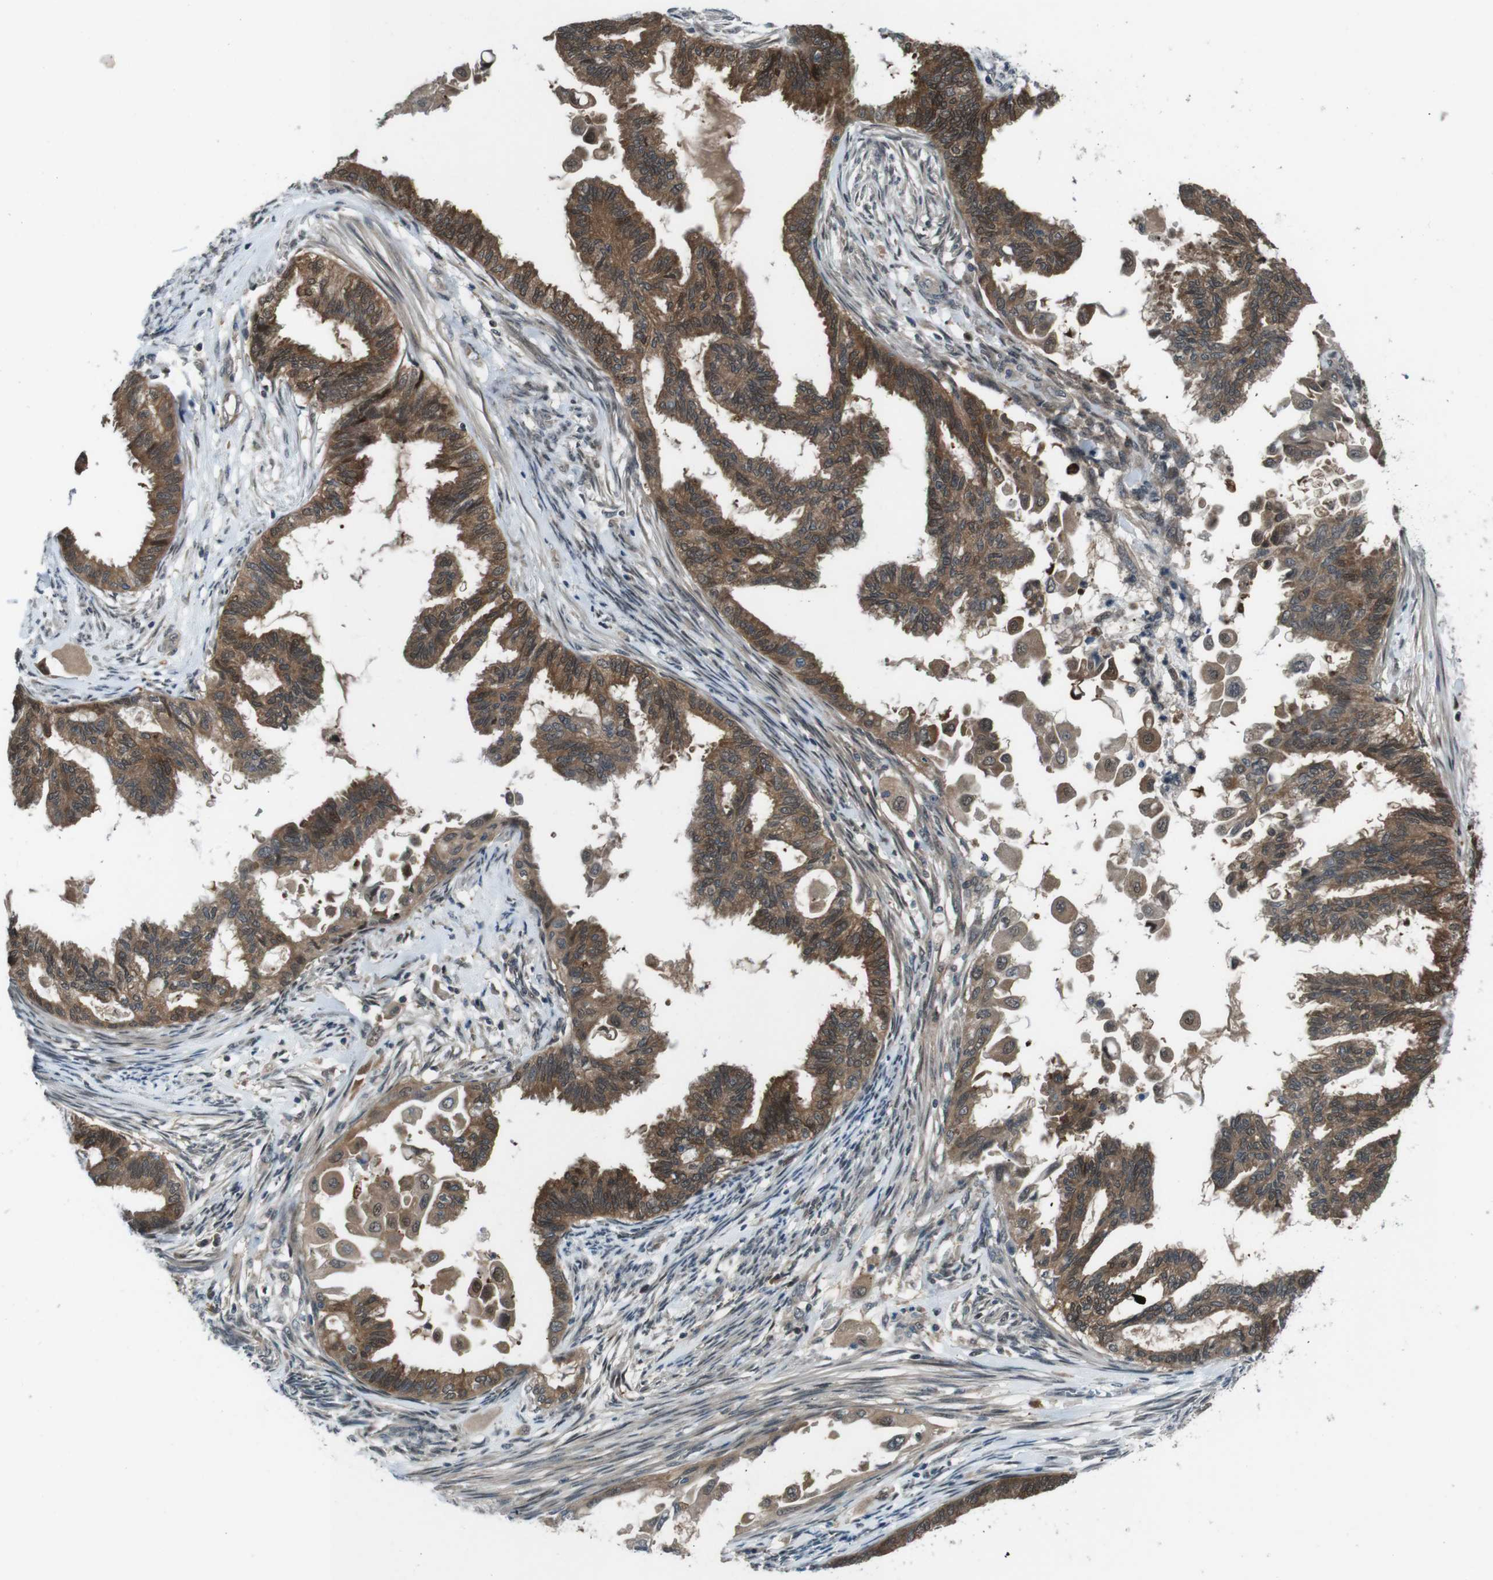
{"staining": {"intensity": "moderate", "quantity": ">75%", "location": "cytoplasmic/membranous"}, "tissue": "cervical cancer", "cell_type": "Tumor cells", "image_type": "cancer", "snomed": [{"axis": "morphology", "description": "Normal tissue, NOS"}, {"axis": "morphology", "description": "Adenocarcinoma, NOS"}, {"axis": "topography", "description": "Cervix"}, {"axis": "topography", "description": "Endometrium"}], "caption": "The photomicrograph shows staining of cervical cancer, revealing moderate cytoplasmic/membranous protein positivity (brown color) within tumor cells.", "gene": "LRP5", "patient": {"sex": "female", "age": 86}}